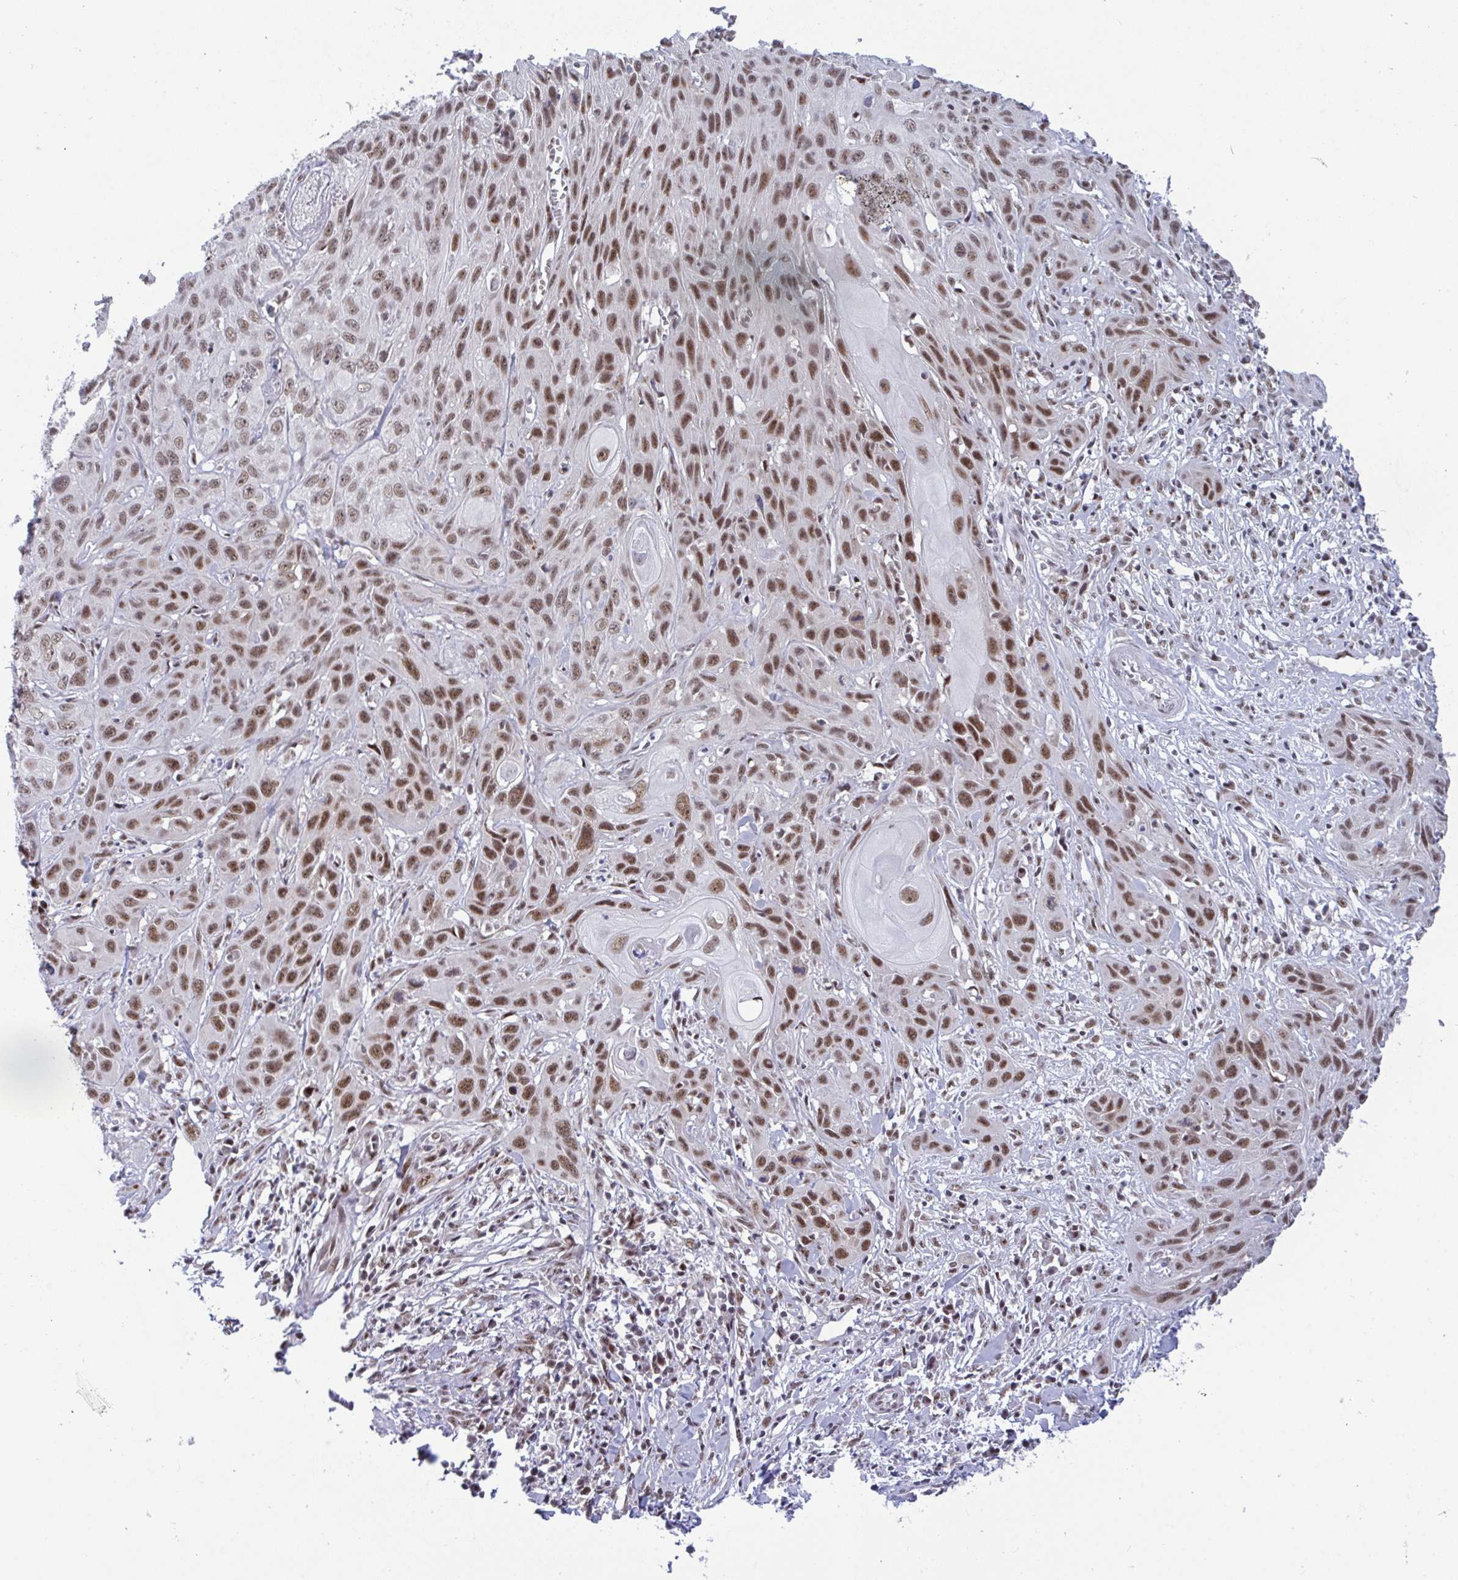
{"staining": {"intensity": "moderate", "quantity": ">75%", "location": "nuclear"}, "tissue": "skin cancer", "cell_type": "Tumor cells", "image_type": "cancer", "snomed": [{"axis": "morphology", "description": "Squamous cell carcinoma, NOS"}, {"axis": "topography", "description": "Skin"}, {"axis": "topography", "description": "Vulva"}], "caption": "DAB immunohistochemical staining of human skin cancer demonstrates moderate nuclear protein positivity in about >75% of tumor cells.", "gene": "WBP11", "patient": {"sex": "female", "age": 83}}